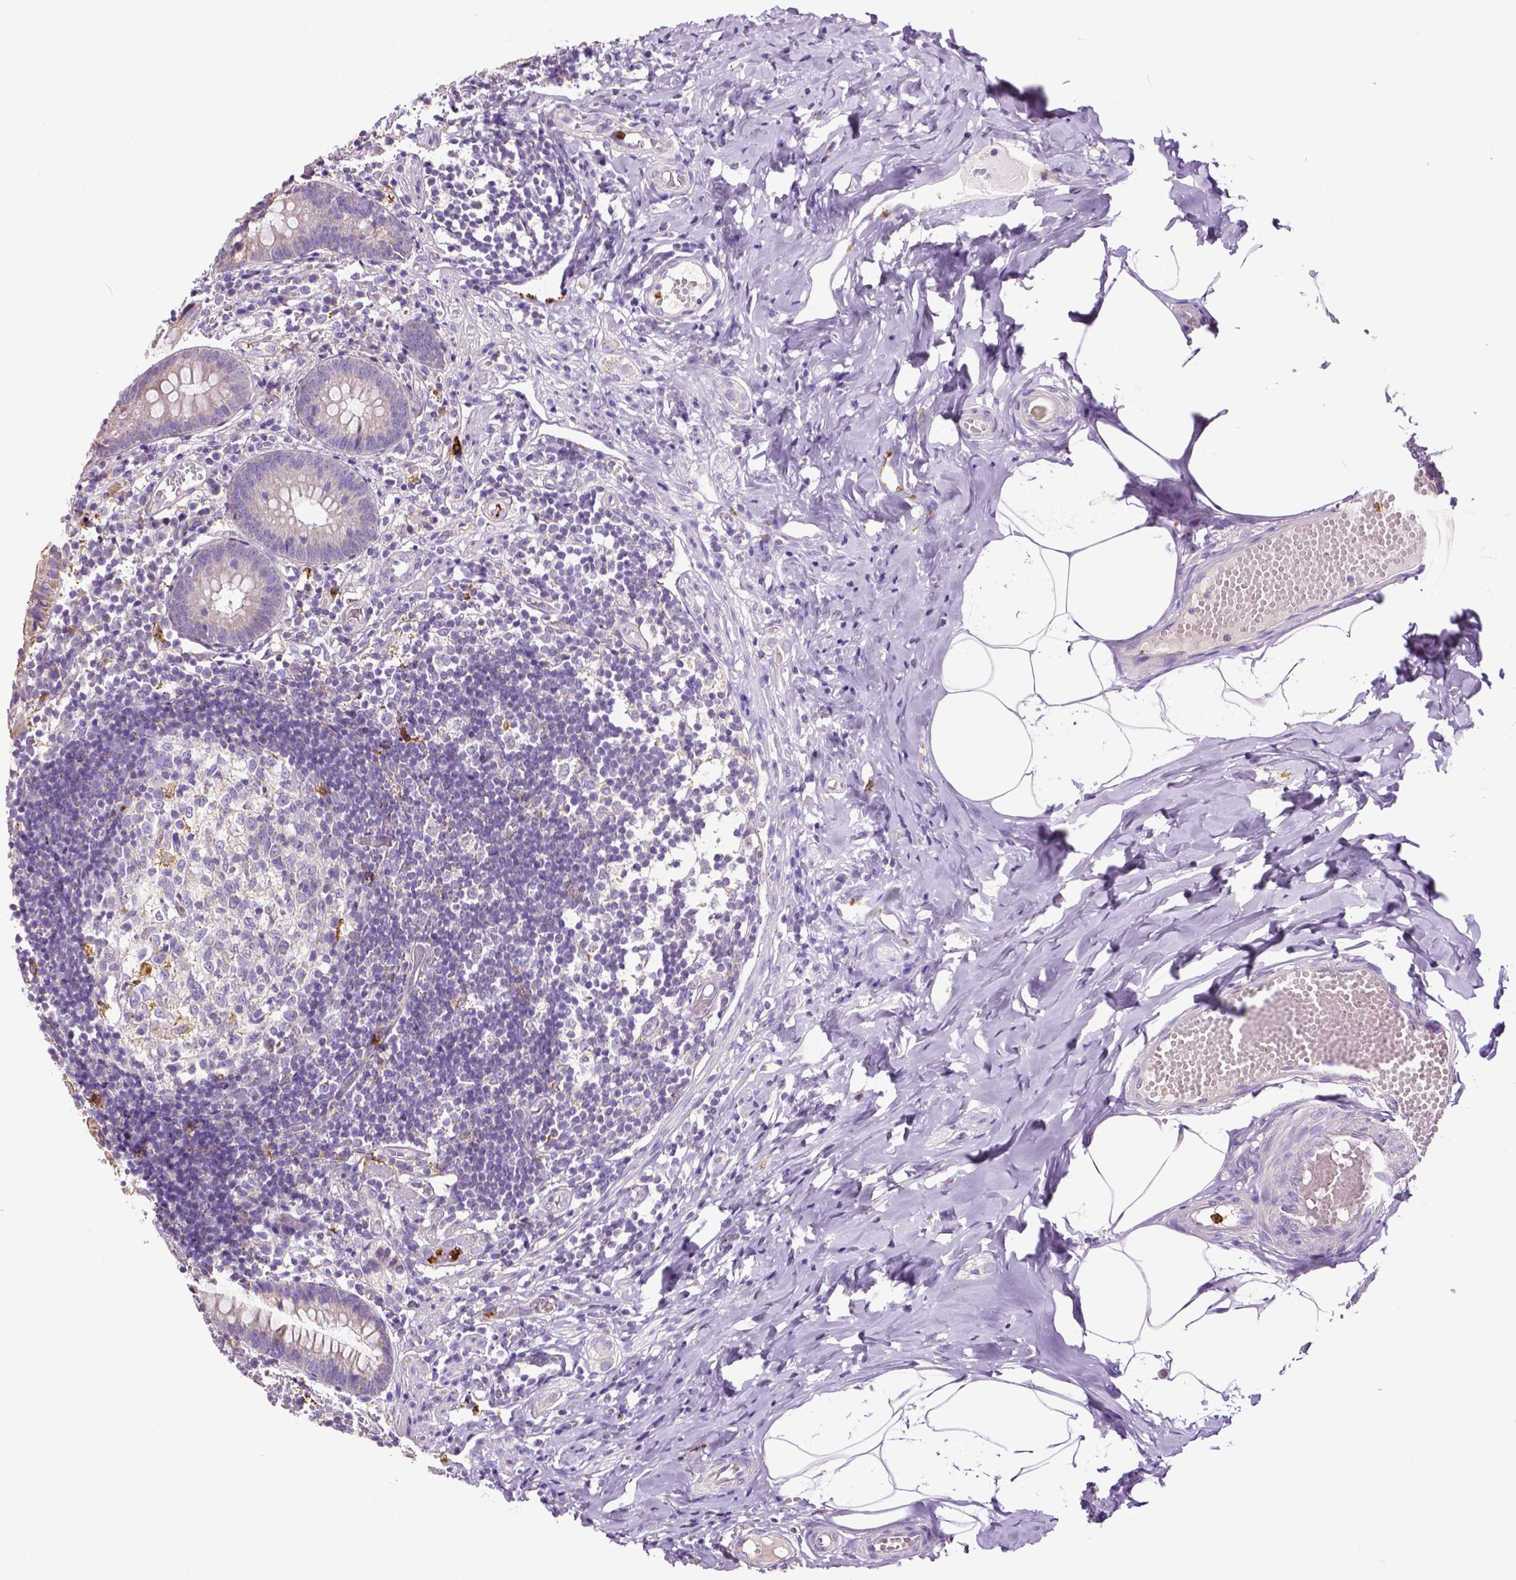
{"staining": {"intensity": "negative", "quantity": "none", "location": "none"}, "tissue": "appendix", "cell_type": "Glandular cells", "image_type": "normal", "snomed": [{"axis": "morphology", "description": "Normal tissue, NOS"}, {"axis": "topography", "description": "Appendix"}], "caption": "Immunohistochemistry (IHC) photomicrograph of benign appendix: appendix stained with DAB (3,3'-diaminobenzidine) reveals no significant protein positivity in glandular cells.", "gene": "MMP9", "patient": {"sex": "female", "age": 32}}